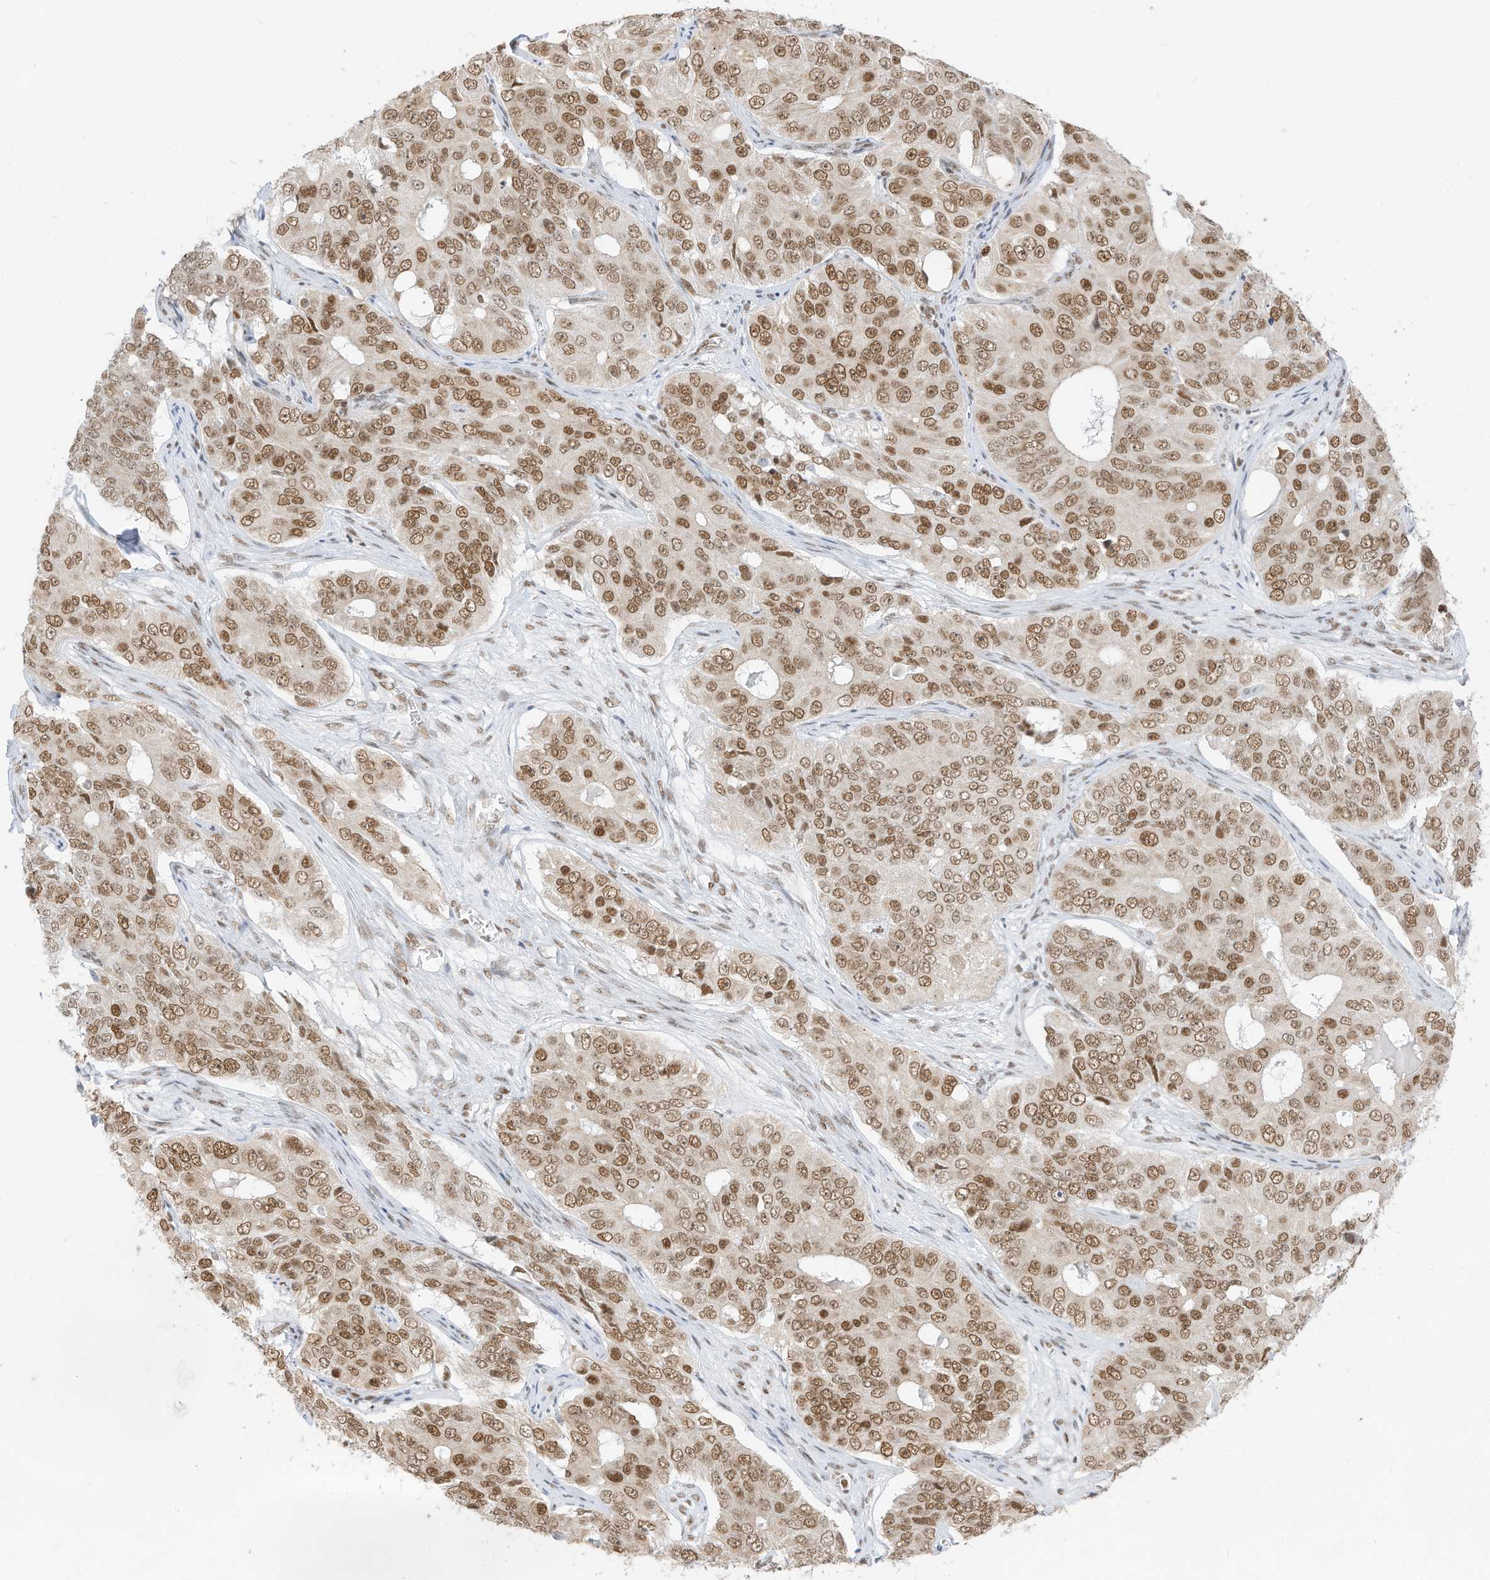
{"staining": {"intensity": "moderate", "quantity": ">75%", "location": "nuclear"}, "tissue": "ovarian cancer", "cell_type": "Tumor cells", "image_type": "cancer", "snomed": [{"axis": "morphology", "description": "Carcinoma, endometroid"}, {"axis": "topography", "description": "Ovary"}], "caption": "Tumor cells exhibit medium levels of moderate nuclear staining in approximately >75% of cells in ovarian endometroid carcinoma.", "gene": "SMARCA2", "patient": {"sex": "female", "age": 51}}